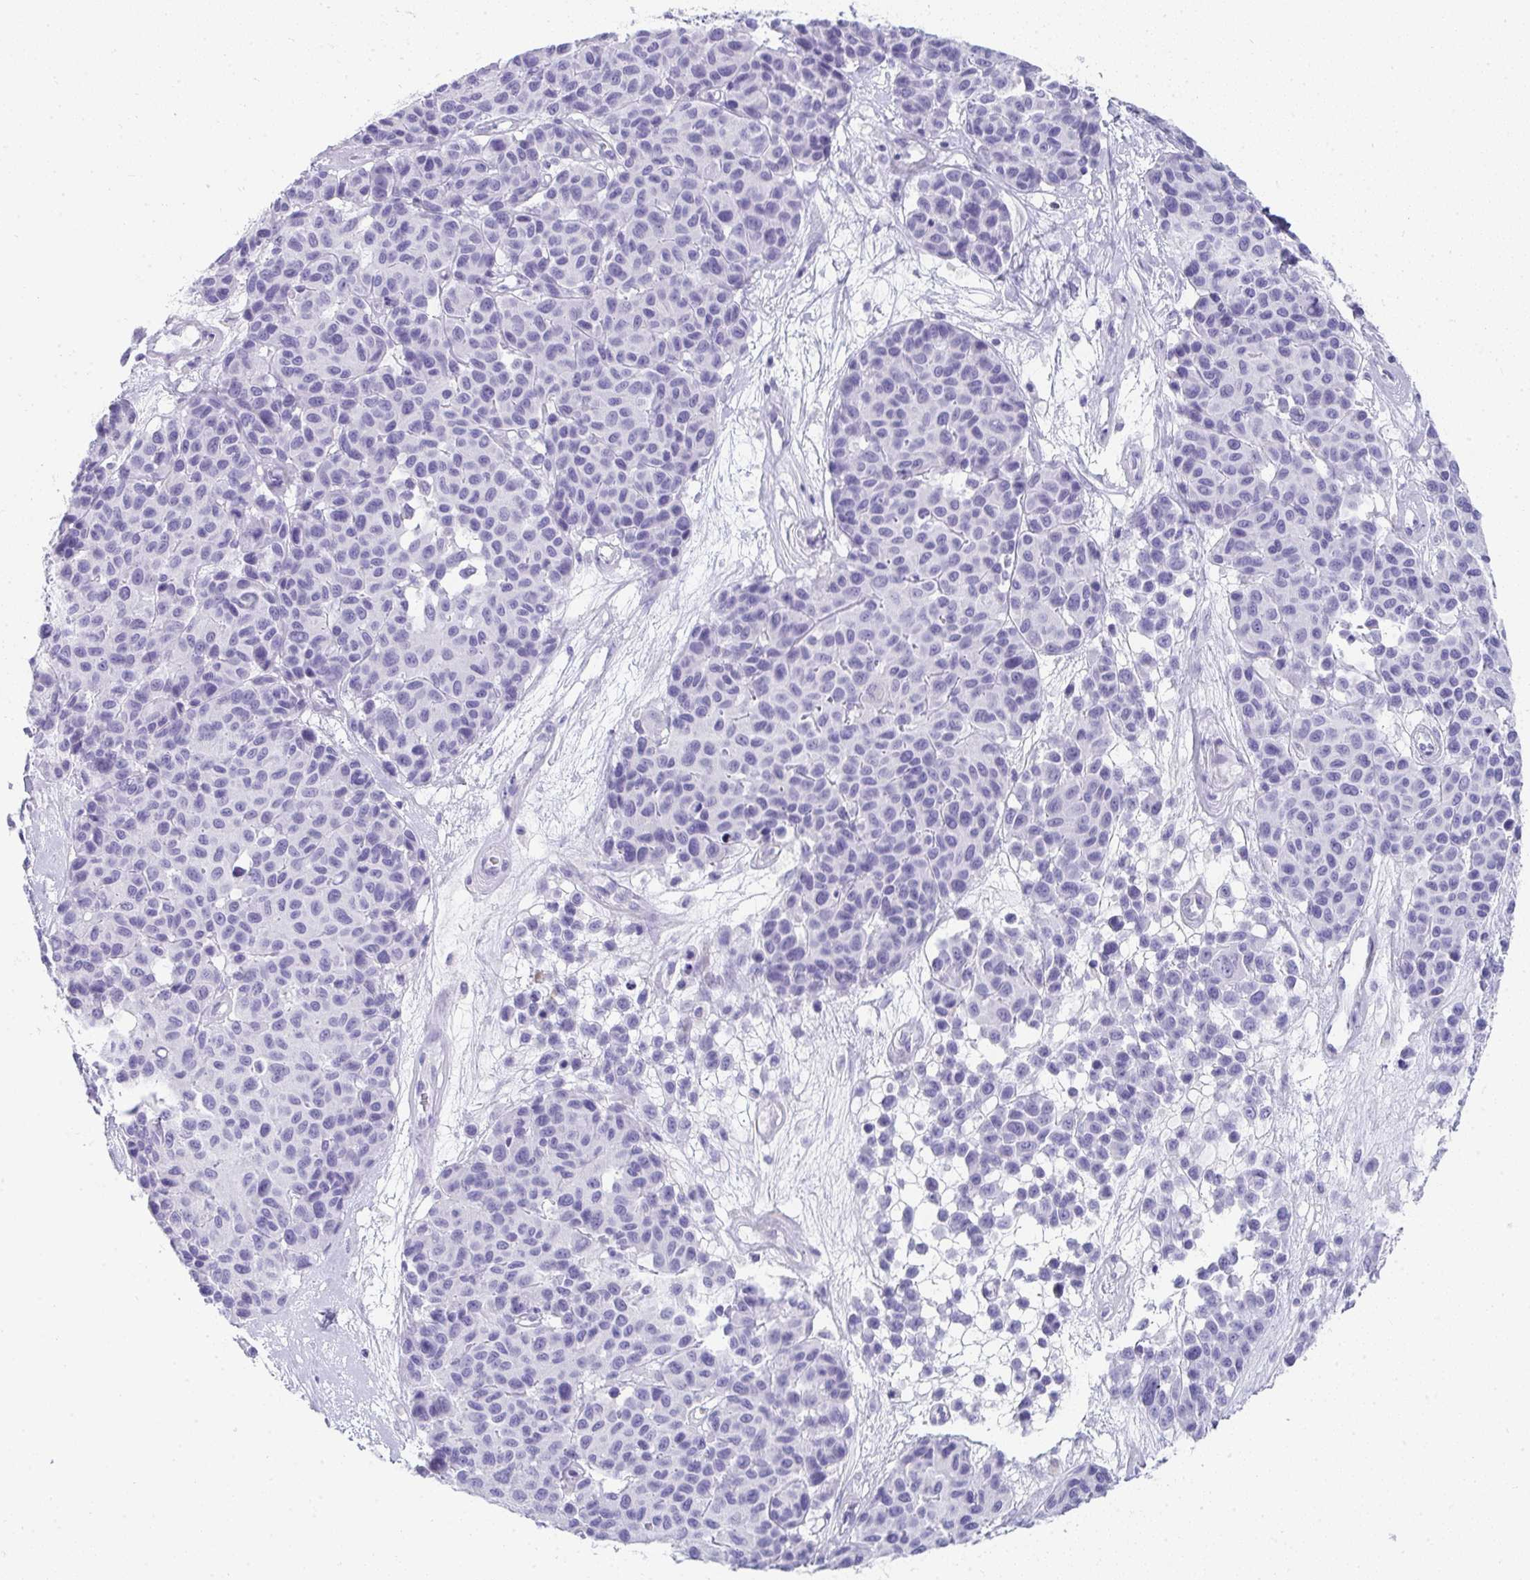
{"staining": {"intensity": "negative", "quantity": "none", "location": "none"}, "tissue": "melanoma", "cell_type": "Tumor cells", "image_type": "cancer", "snomed": [{"axis": "morphology", "description": "Malignant melanoma, NOS"}, {"axis": "topography", "description": "Skin"}], "caption": "High magnification brightfield microscopy of malignant melanoma stained with DAB (brown) and counterstained with hematoxylin (blue): tumor cells show no significant positivity.", "gene": "PRND", "patient": {"sex": "female", "age": 66}}